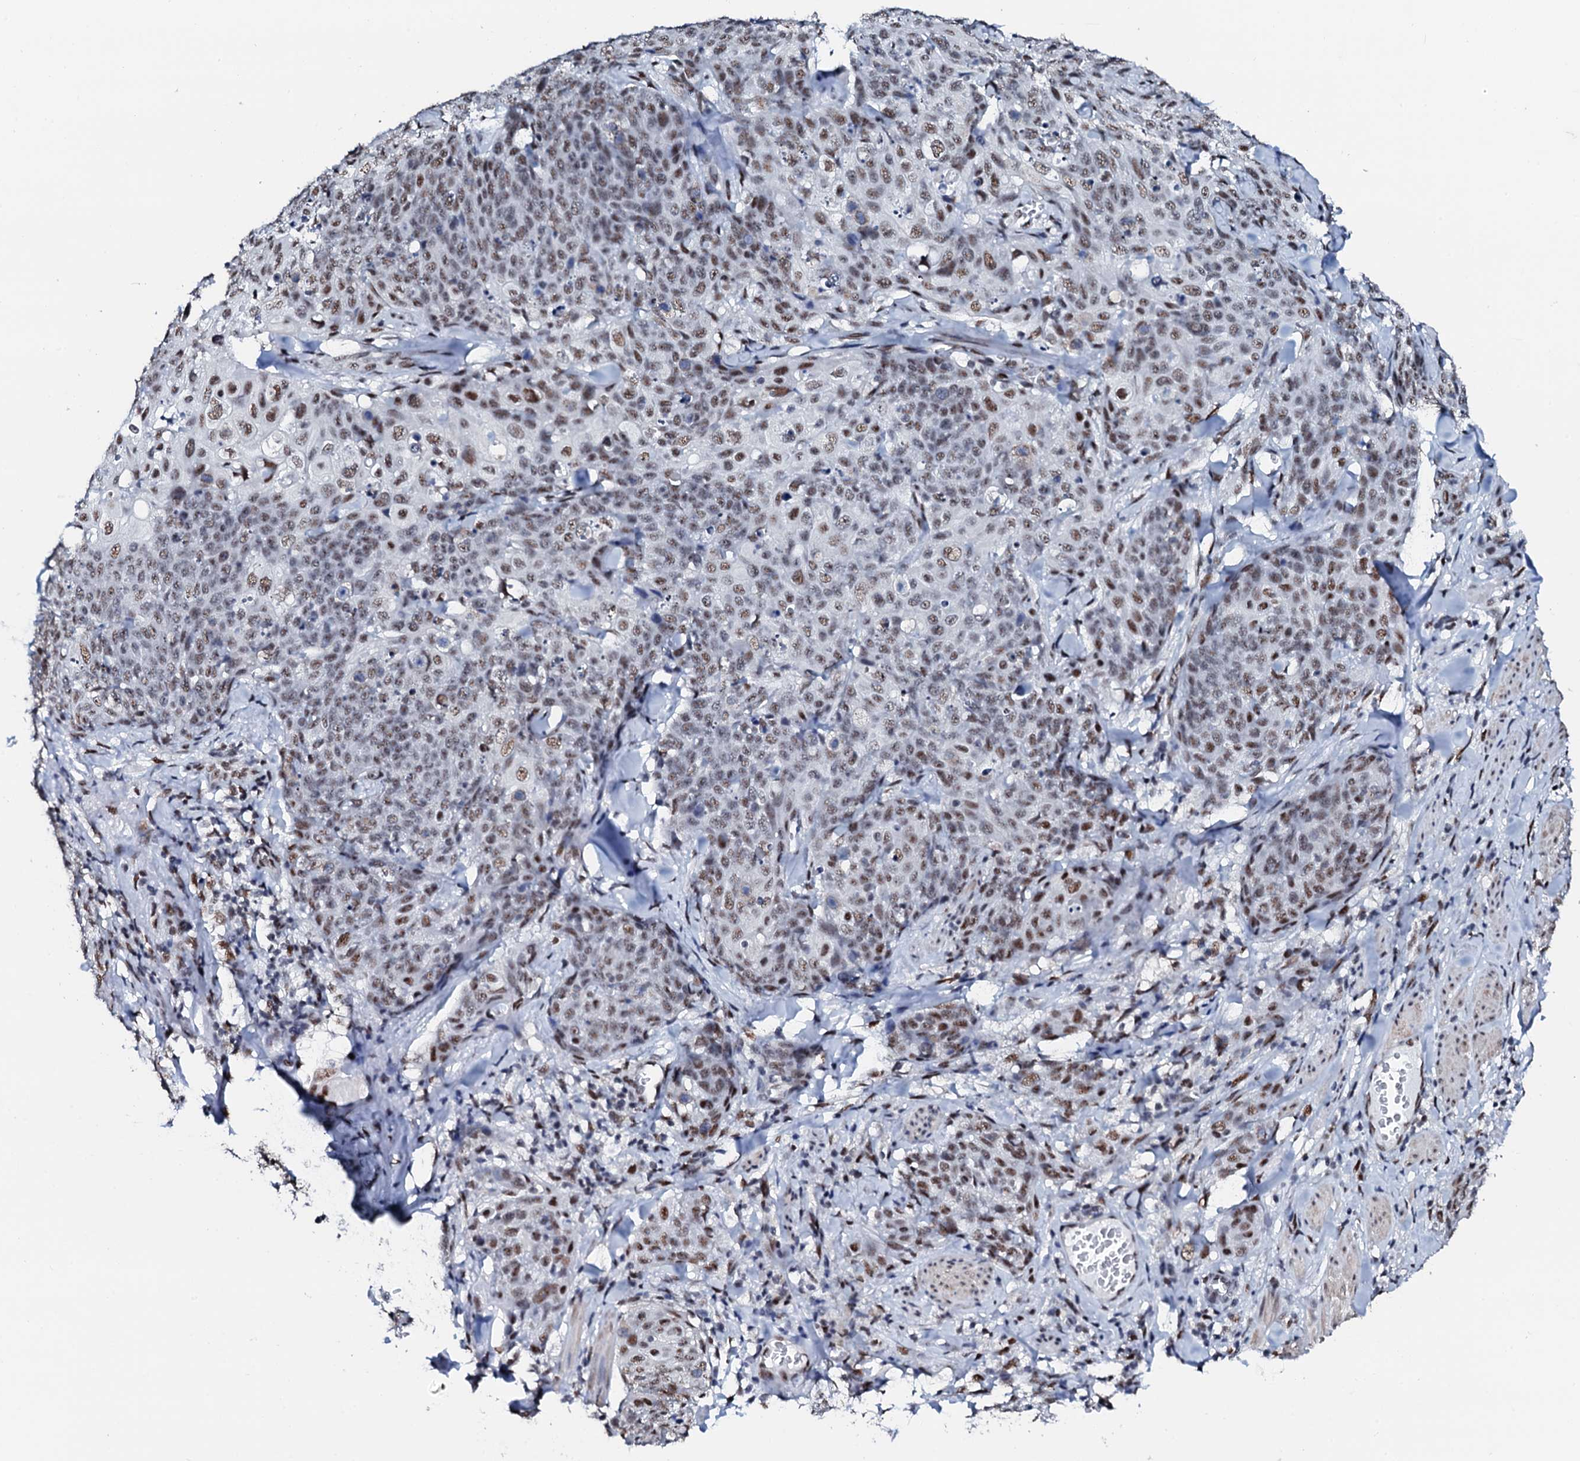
{"staining": {"intensity": "moderate", "quantity": ">75%", "location": "nuclear"}, "tissue": "skin cancer", "cell_type": "Tumor cells", "image_type": "cancer", "snomed": [{"axis": "morphology", "description": "Squamous cell carcinoma, NOS"}, {"axis": "topography", "description": "Skin"}, {"axis": "topography", "description": "Vulva"}], "caption": "This is an image of immunohistochemistry staining of skin squamous cell carcinoma, which shows moderate staining in the nuclear of tumor cells.", "gene": "NKAPD1", "patient": {"sex": "female", "age": 85}}